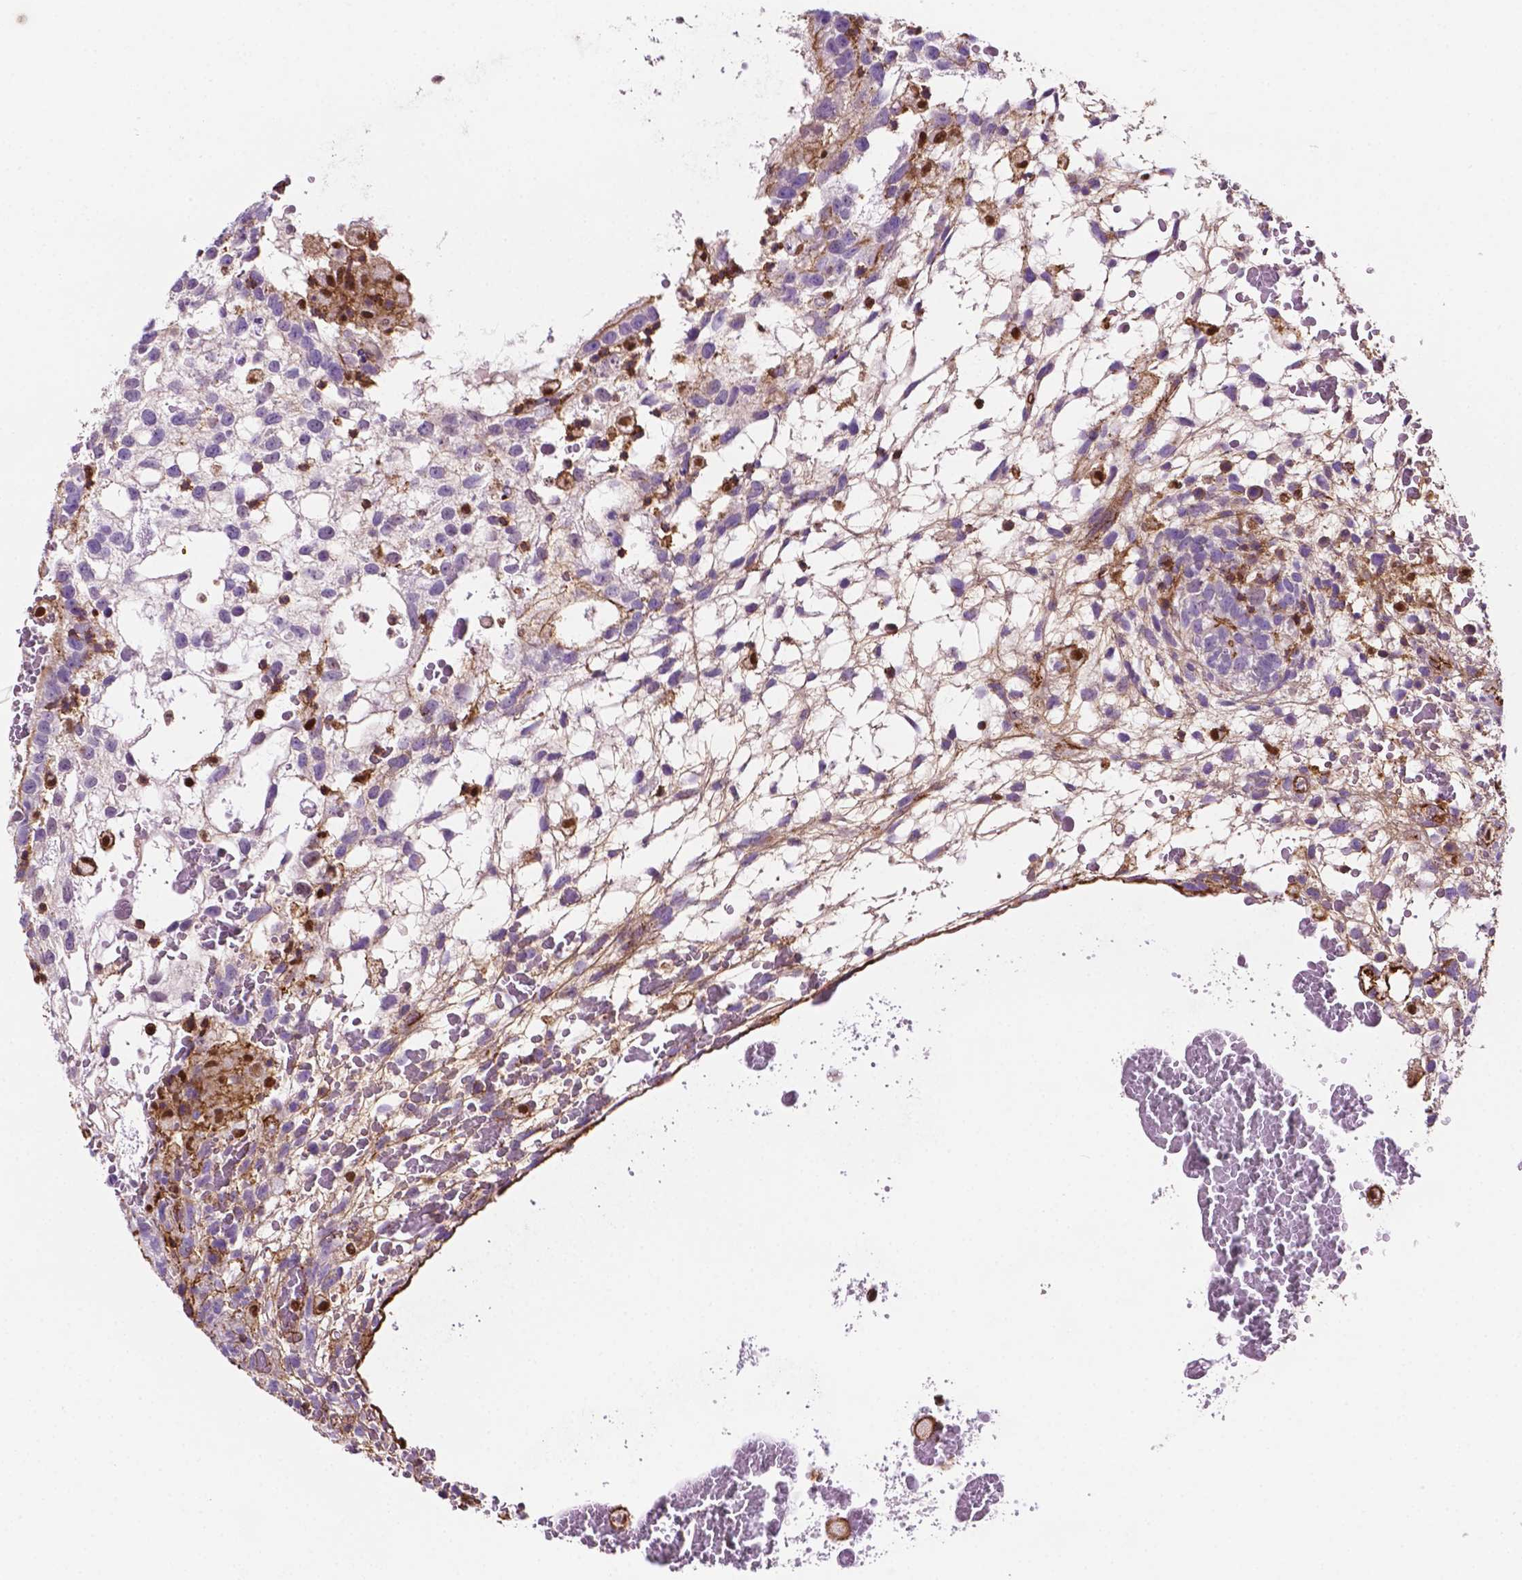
{"staining": {"intensity": "negative", "quantity": "none", "location": "none"}, "tissue": "testis cancer", "cell_type": "Tumor cells", "image_type": "cancer", "snomed": [{"axis": "morphology", "description": "Normal tissue, NOS"}, {"axis": "morphology", "description": "Carcinoma, Embryonal, NOS"}, {"axis": "topography", "description": "Testis"}], "caption": "IHC of testis embryonal carcinoma reveals no positivity in tumor cells.", "gene": "DCN", "patient": {"sex": "male", "age": 32}}